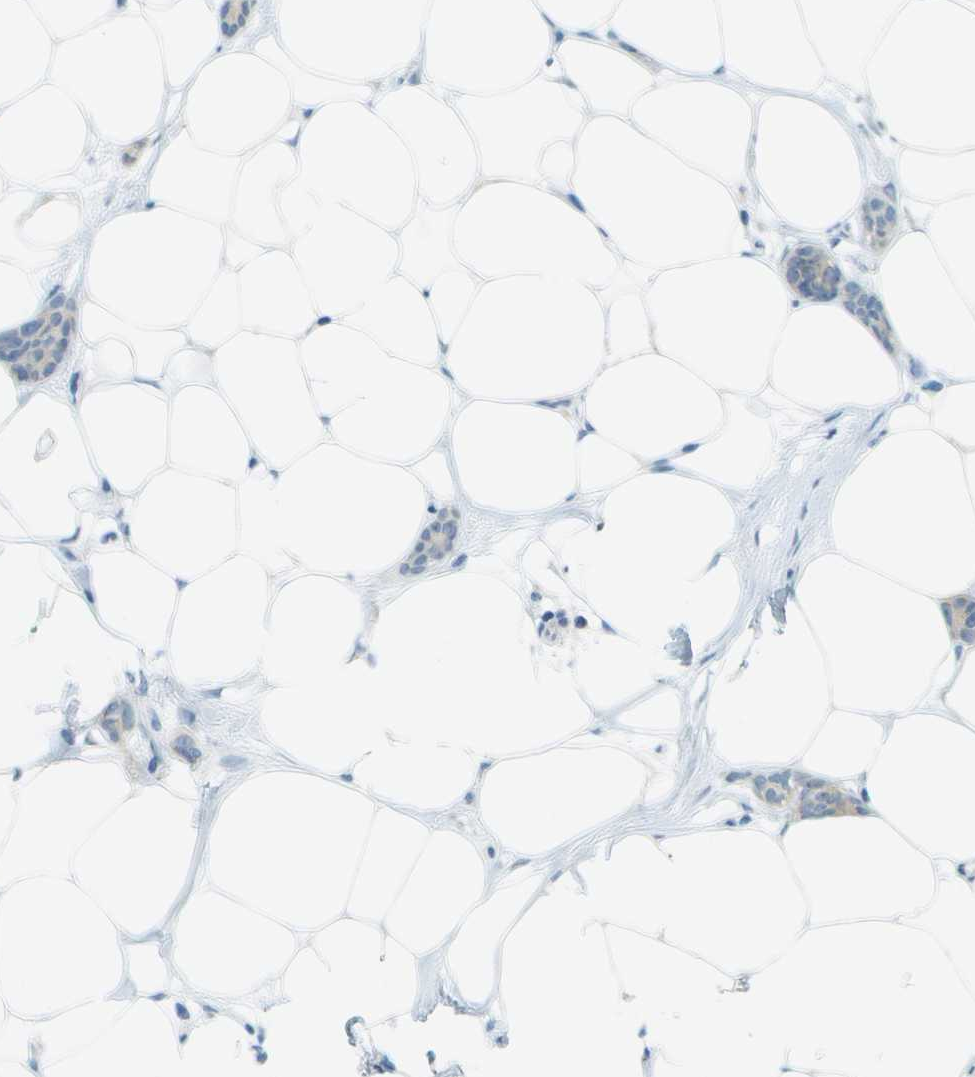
{"staining": {"intensity": "negative", "quantity": "none", "location": "none"}, "tissue": "breast cancer", "cell_type": "Tumor cells", "image_type": "cancer", "snomed": [{"axis": "morphology", "description": "Lobular carcinoma"}, {"axis": "topography", "description": "Skin"}, {"axis": "topography", "description": "Breast"}], "caption": "Micrograph shows no significant protein staining in tumor cells of breast cancer.", "gene": "SMYD5", "patient": {"sex": "female", "age": 46}}